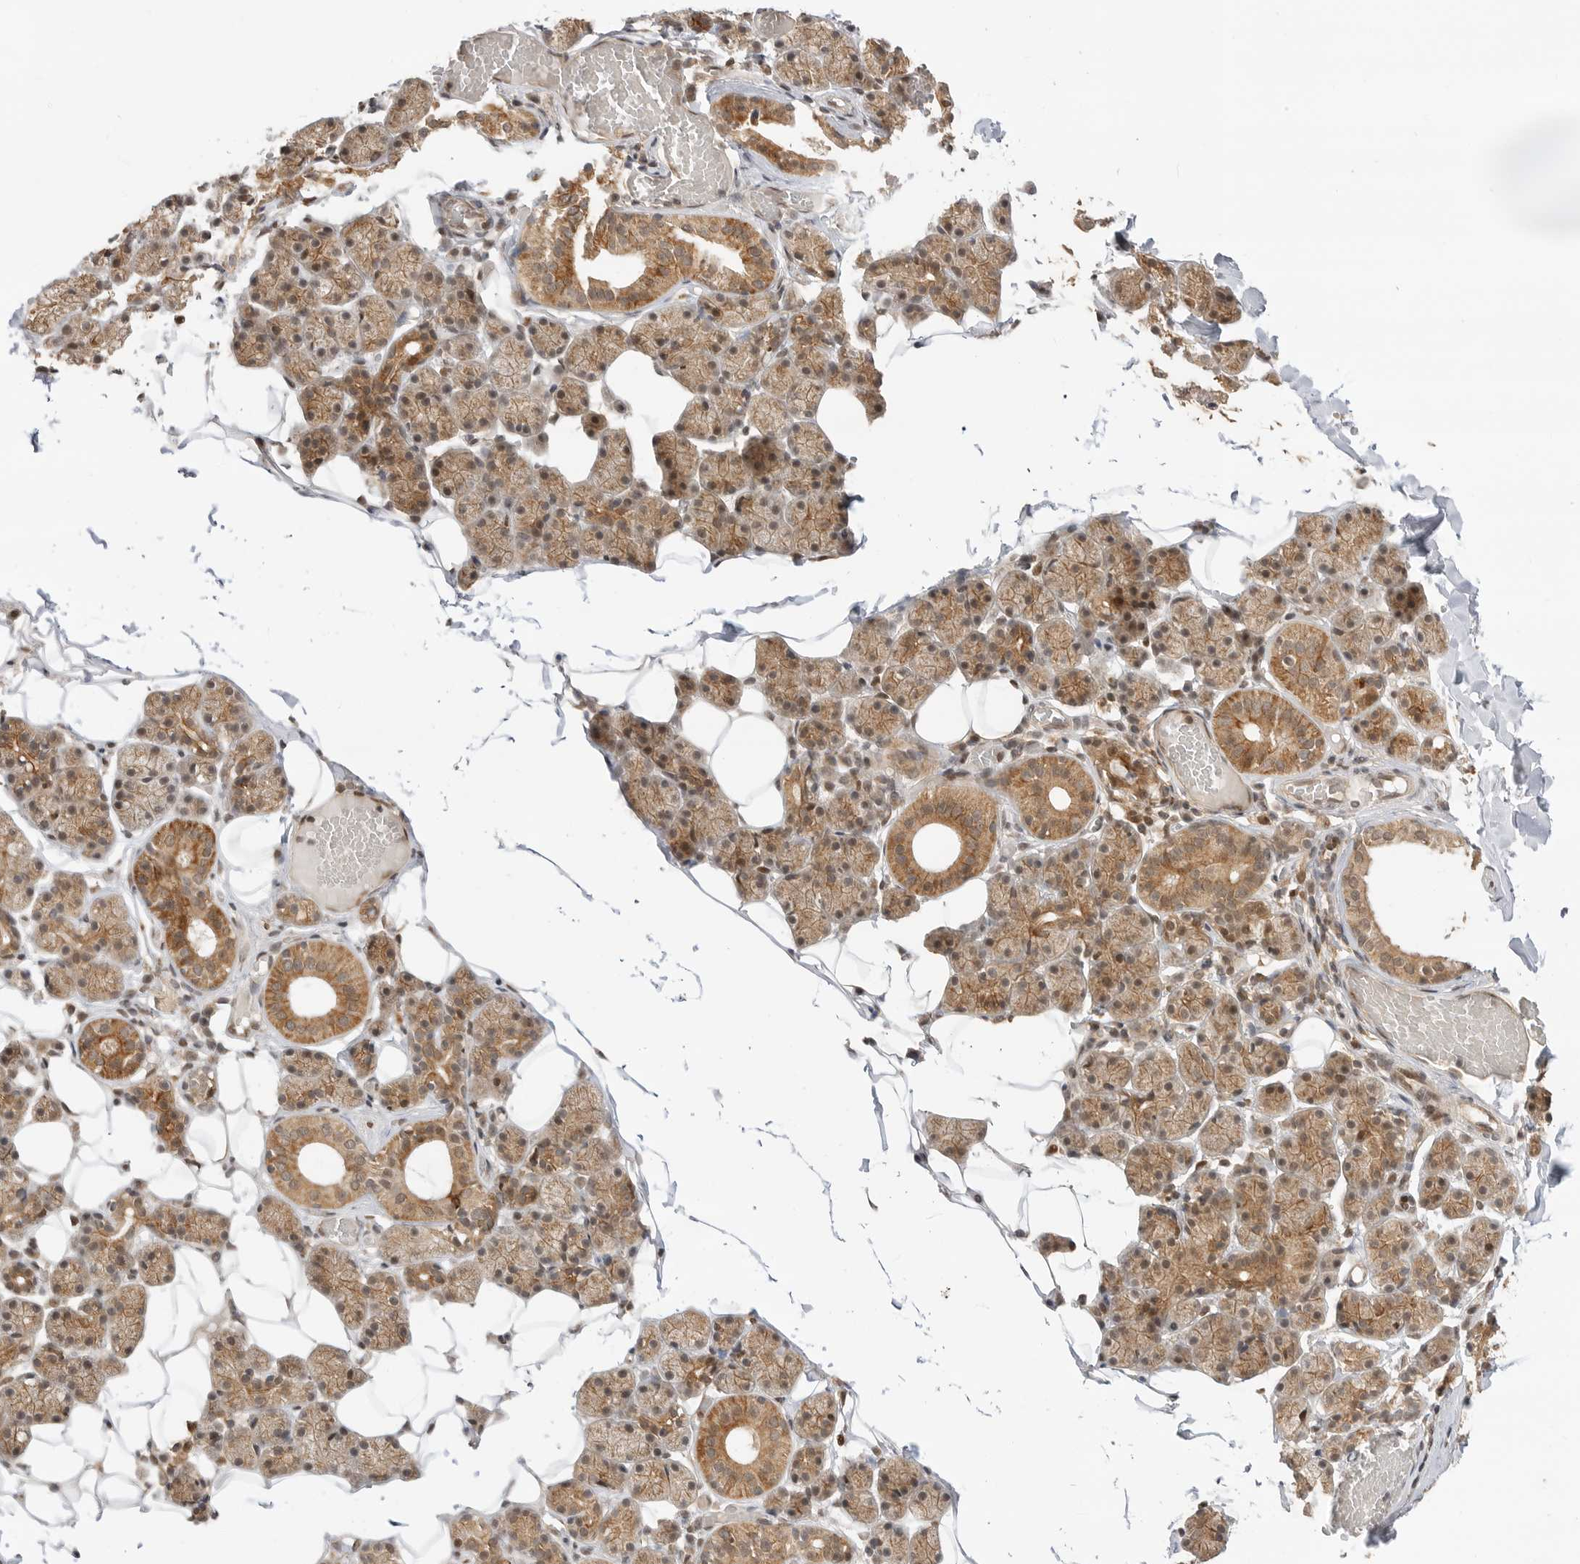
{"staining": {"intensity": "moderate", "quantity": ">75%", "location": "cytoplasmic/membranous"}, "tissue": "salivary gland", "cell_type": "Glandular cells", "image_type": "normal", "snomed": [{"axis": "morphology", "description": "Normal tissue, NOS"}, {"axis": "topography", "description": "Salivary gland"}], "caption": "Approximately >75% of glandular cells in benign human salivary gland display moderate cytoplasmic/membranous protein staining as visualized by brown immunohistochemical staining.", "gene": "ALKAL1", "patient": {"sex": "female", "age": 33}}